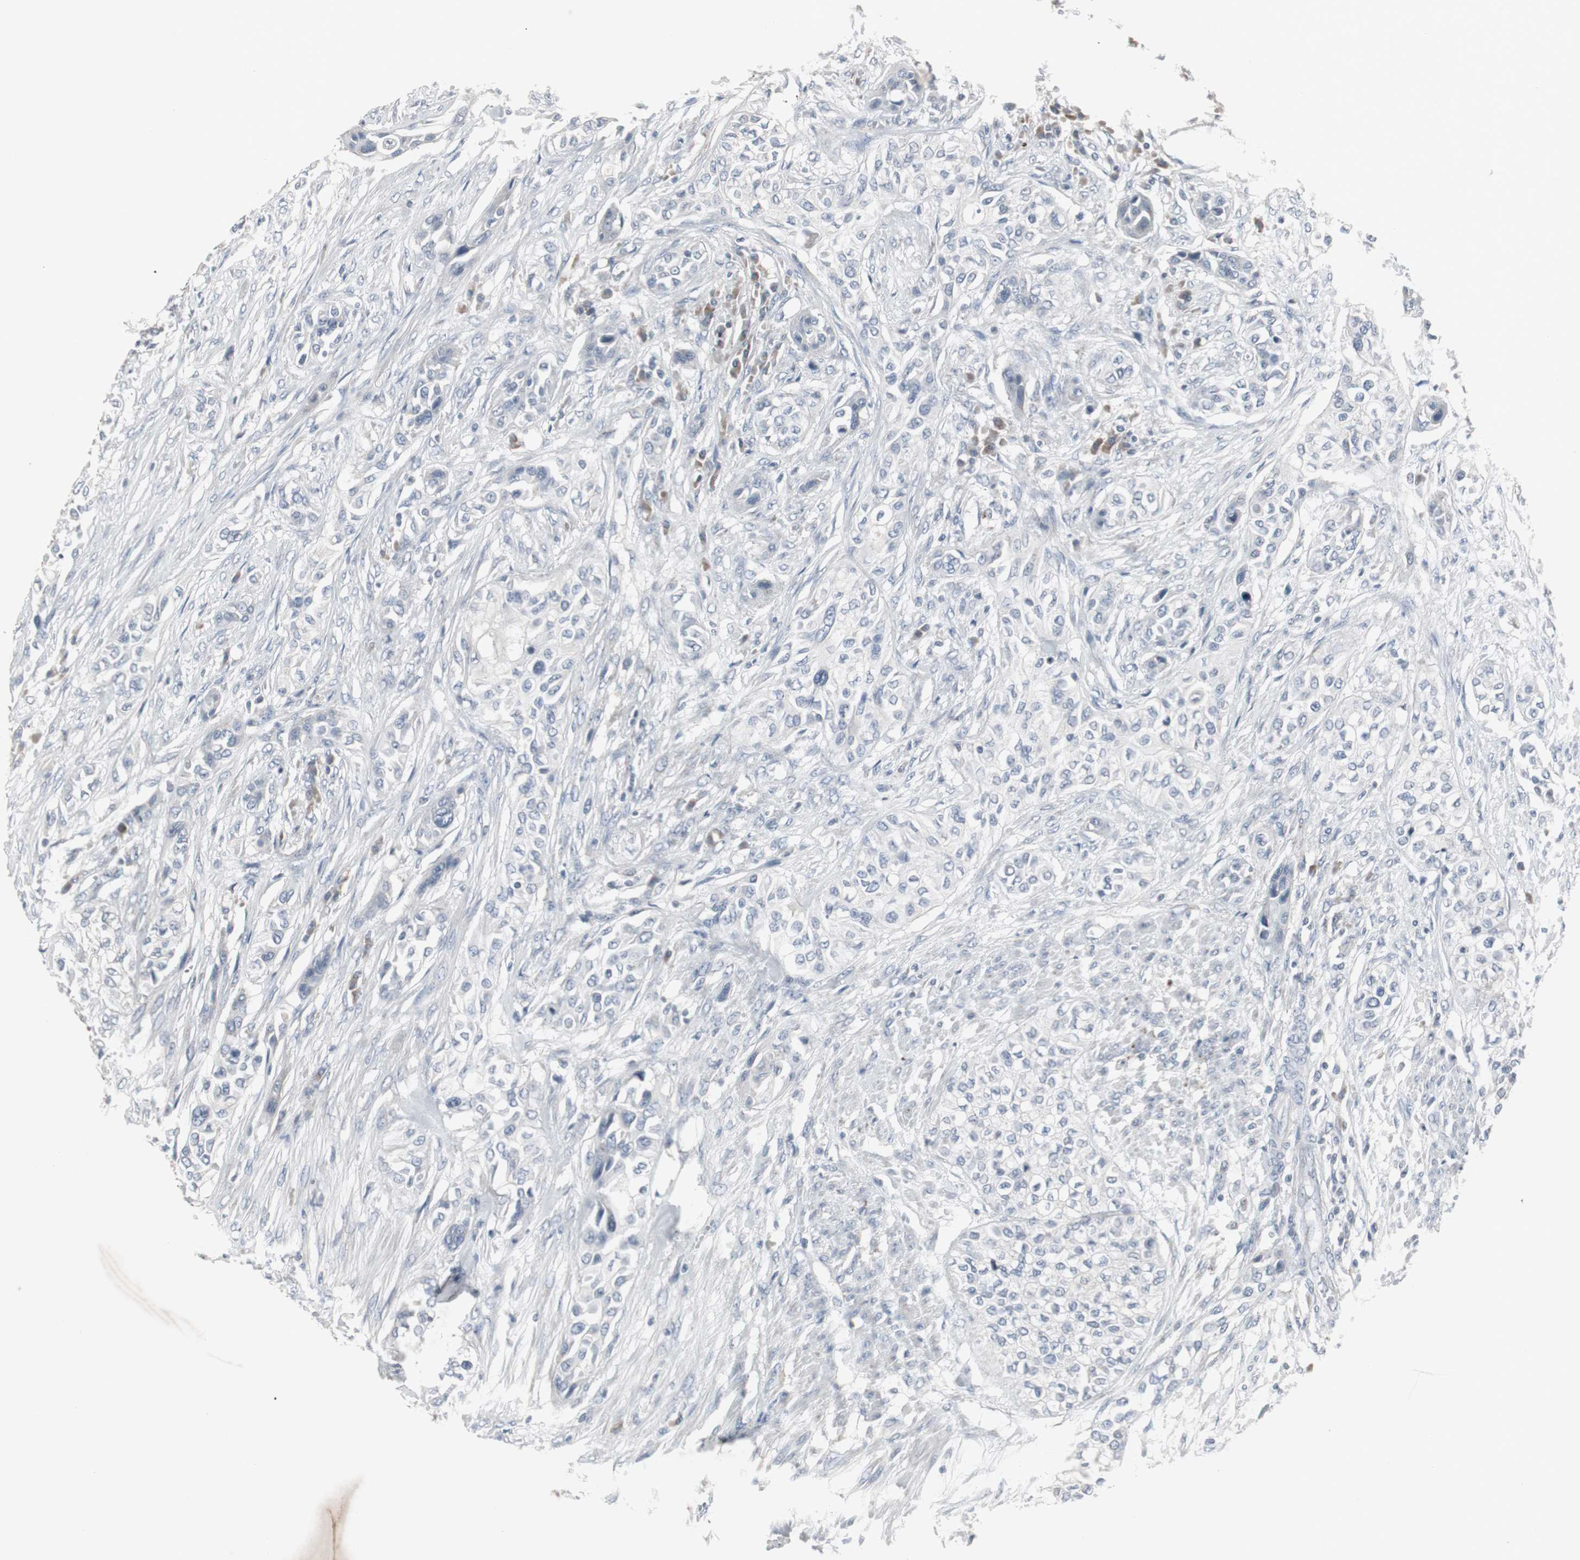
{"staining": {"intensity": "negative", "quantity": "none", "location": "none"}, "tissue": "urothelial cancer", "cell_type": "Tumor cells", "image_type": "cancer", "snomed": [{"axis": "morphology", "description": "Urothelial carcinoma, High grade"}, {"axis": "topography", "description": "Urinary bladder"}], "caption": "The photomicrograph reveals no staining of tumor cells in high-grade urothelial carcinoma. (DAB IHC, high magnification).", "gene": "ACAA1", "patient": {"sex": "male", "age": 74}}